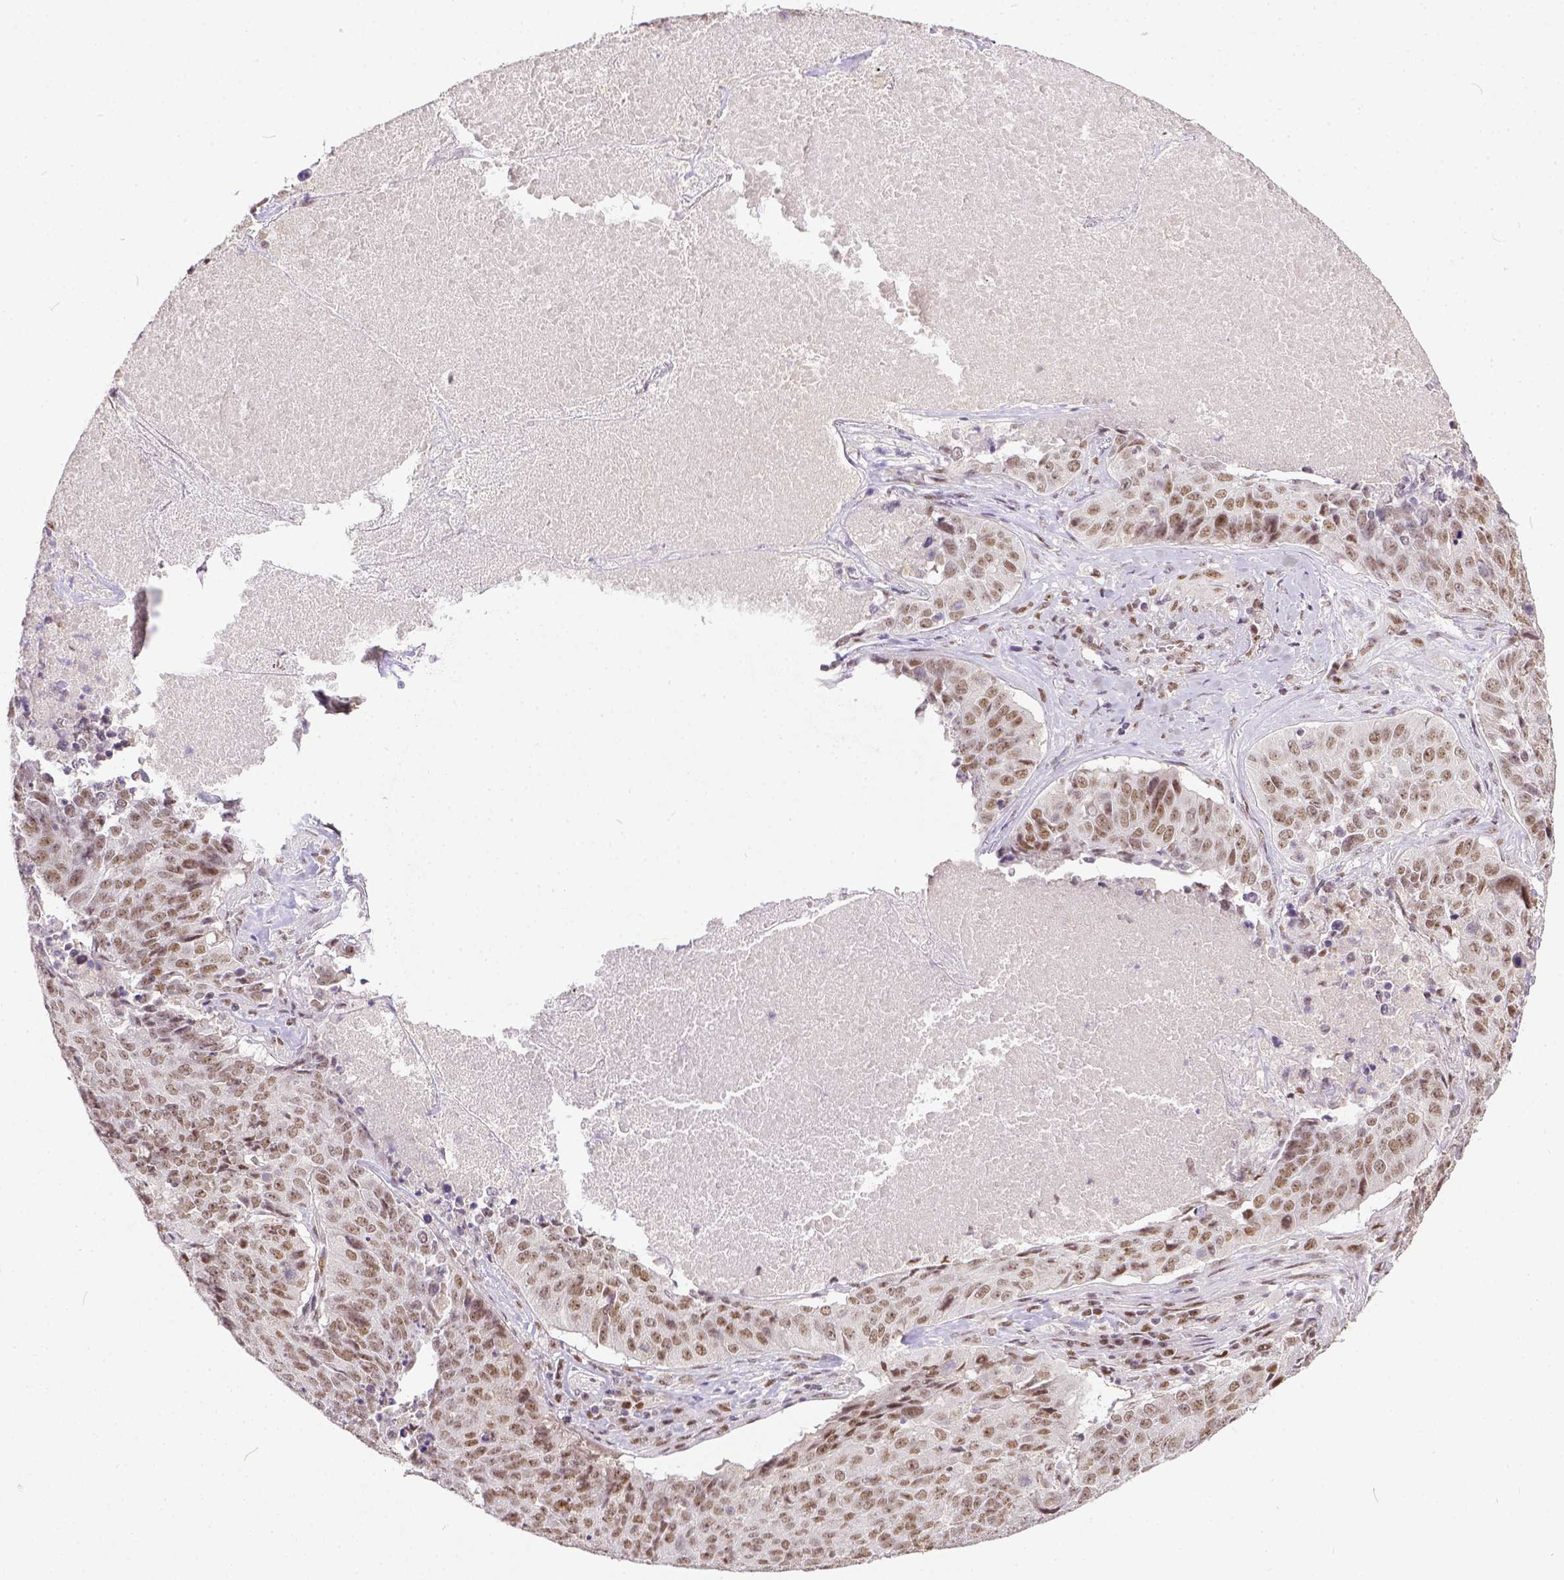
{"staining": {"intensity": "moderate", "quantity": ">75%", "location": "nuclear"}, "tissue": "lung cancer", "cell_type": "Tumor cells", "image_type": "cancer", "snomed": [{"axis": "morphology", "description": "Normal tissue, NOS"}, {"axis": "morphology", "description": "Squamous cell carcinoma, NOS"}, {"axis": "topography", "description": "Bronchus"}, {"axis": "topography", "description": "Lung"}], "caption": "Brown immunohistochemical staining in human lung cancer demonstrates moderate nuclear staining in about >75% of tumor cells.", "gene": "ERCC1", "patient": {"sex": "male", "age": 64}}